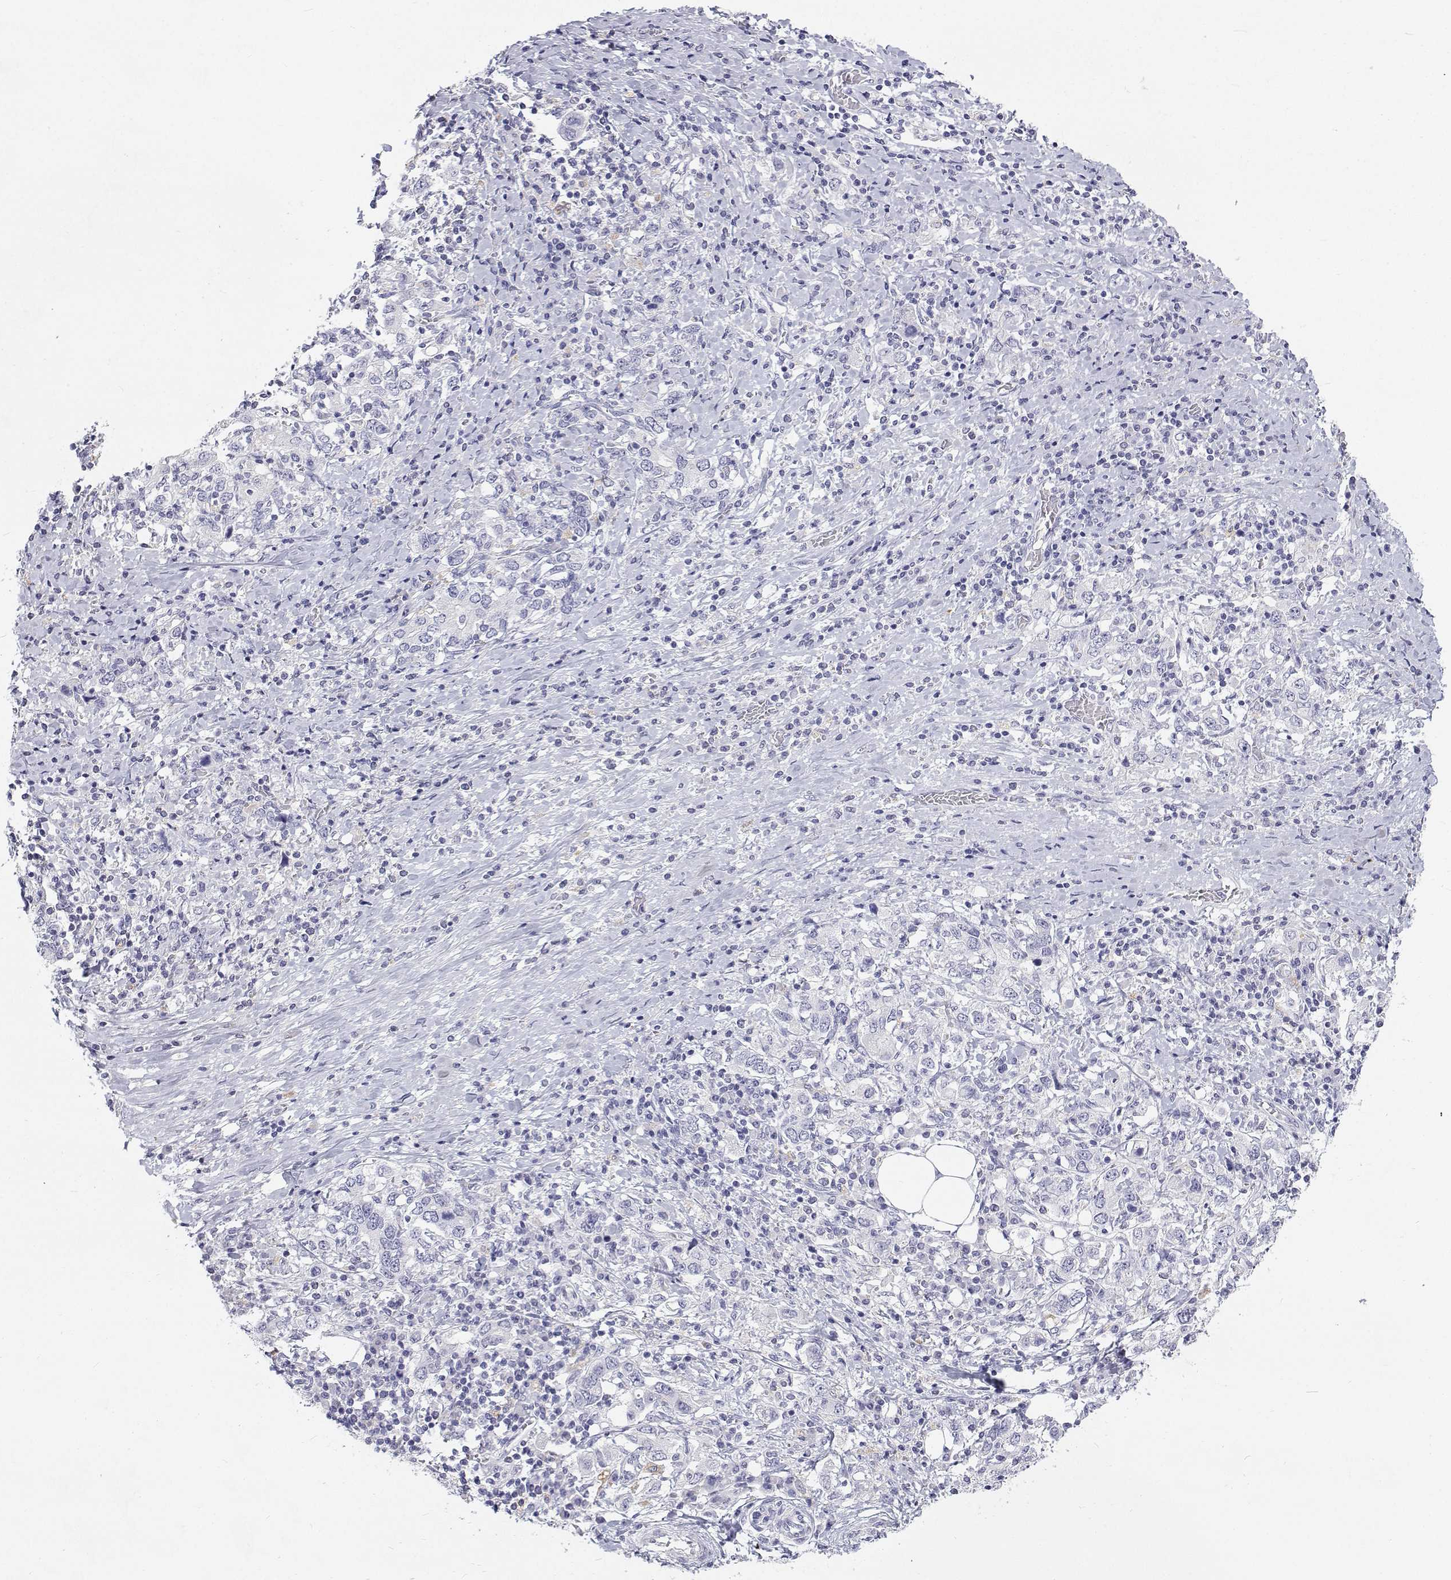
{"staining": {"intensity": "negative", "quantity": "none", "location": "none"}, "tissue": "stomach cancer", "cell_type": "Tumor cells", "image_type": "cancer", "snomed": [{"axis": "morphology", "description": "Adenocarcinoma, NOS"}, {"axis": "topography", "description": "Stomach, upper"}, {"axis": "topography", "description": "Stomach"}], "caption": "An IHC photomicrograph of adenocarcinoma (stomach) is shown. There is no staining in tumor cells of adenocarcinoma (stomach). The staining was performed using DAB (3,3'-diaminobenzidine) to visualize the protein expression in brown, while the nuclei were stained in blue with hematoxylin (Magnification: 20x).", "gene": "NCR2", "patient": {"sex": "male", "age": 62}}